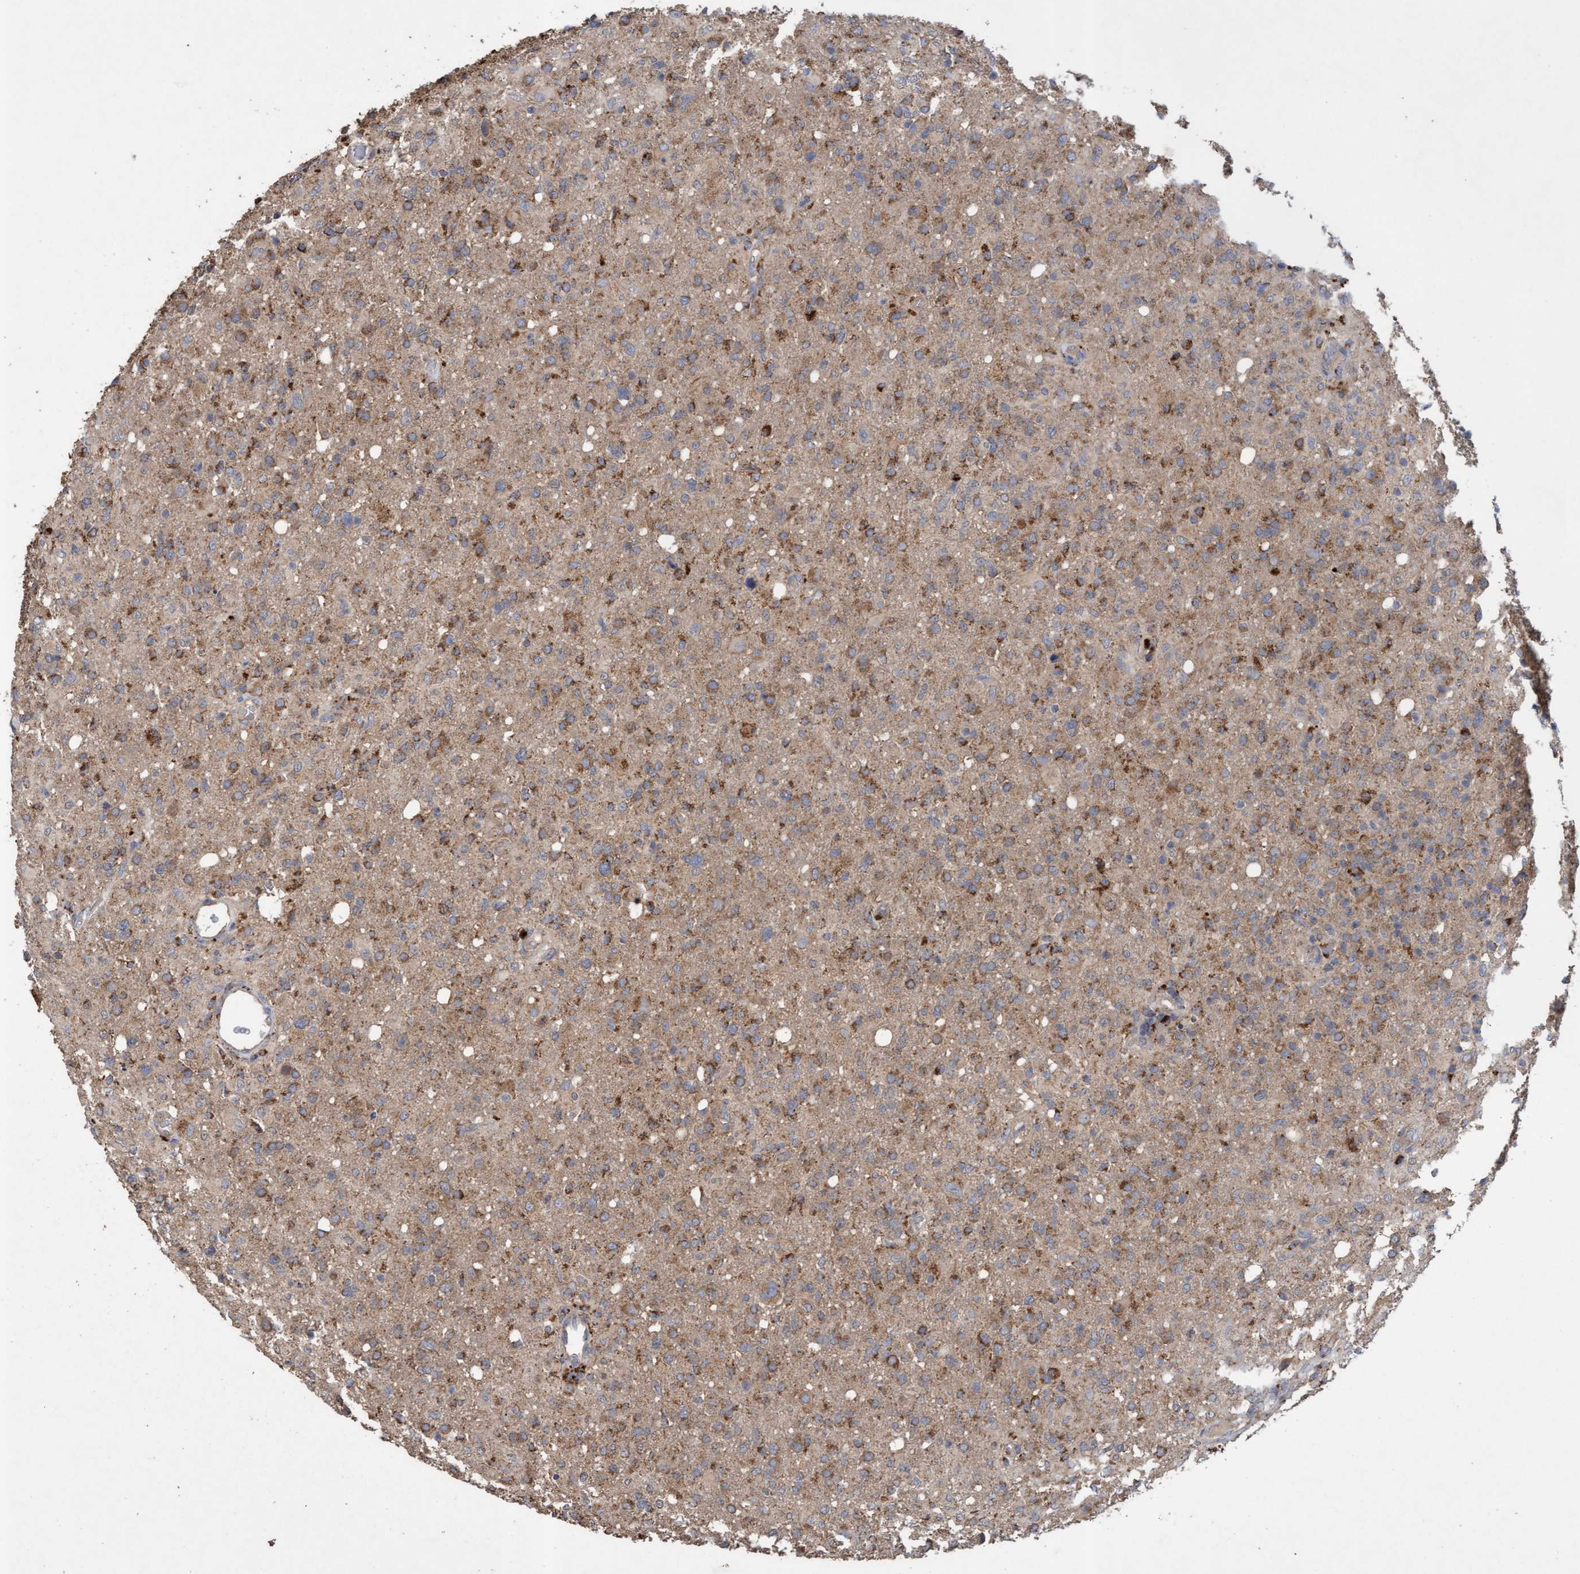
{"staining": {"intensity": "moderate", "quantity": "<25%", "location": "cytoplasmic/membranous"}, "tissue": "glioma", "cell_type": "Tumor cells", "image_type": "cancer", "snomed": [{"axis": "morphology", "description": "Glioma, malignant, High grade"}, {"axis": "topography", "description": "Brain"}], "caption": "Moderate cytoplasmic/membranous staining for a protein is seen in approximately <25% of tumor cells of glioma using IHC.", "gene": "ATPAF2", "patient": {"sex": "female", "age": 57}}